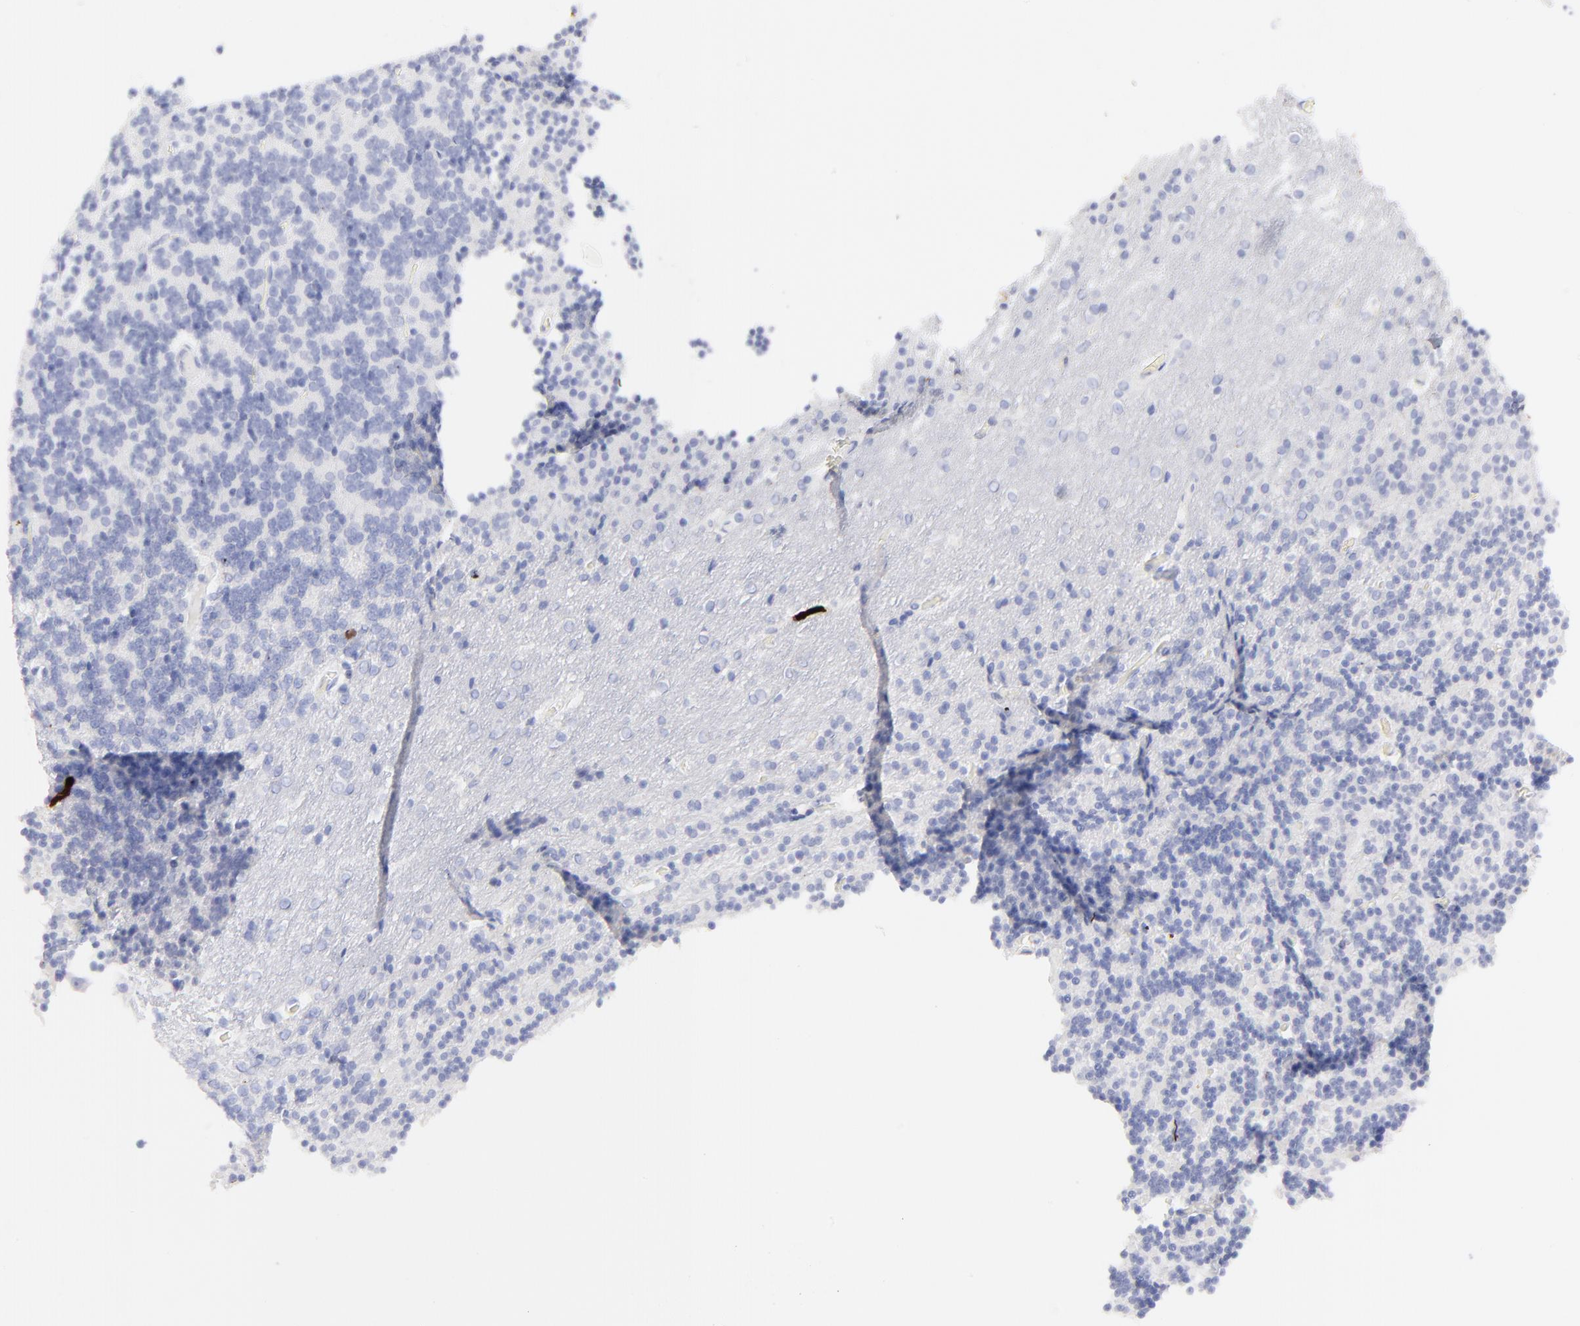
{"staining": {"intensity": "negative", "quantity": "none", "location": "none"}, "tissue": "cerebellum", "cell_type": "Cells in granular layer", "image_type": "normal", "snomed": [{"axis": "morphology", "description": "Normal tissue, NOS"}, {"axis": "topography", "description": "Cerebellum"}], "caption": "IHC image of benign cerebellum: human cerebellum stained with DAB displays no significant protein staining in cells in granular layer. (IHC, brightfield microscopy, high magnification).", "gene": "S100A12", "patient": {"sex": "female", "age": 54}}